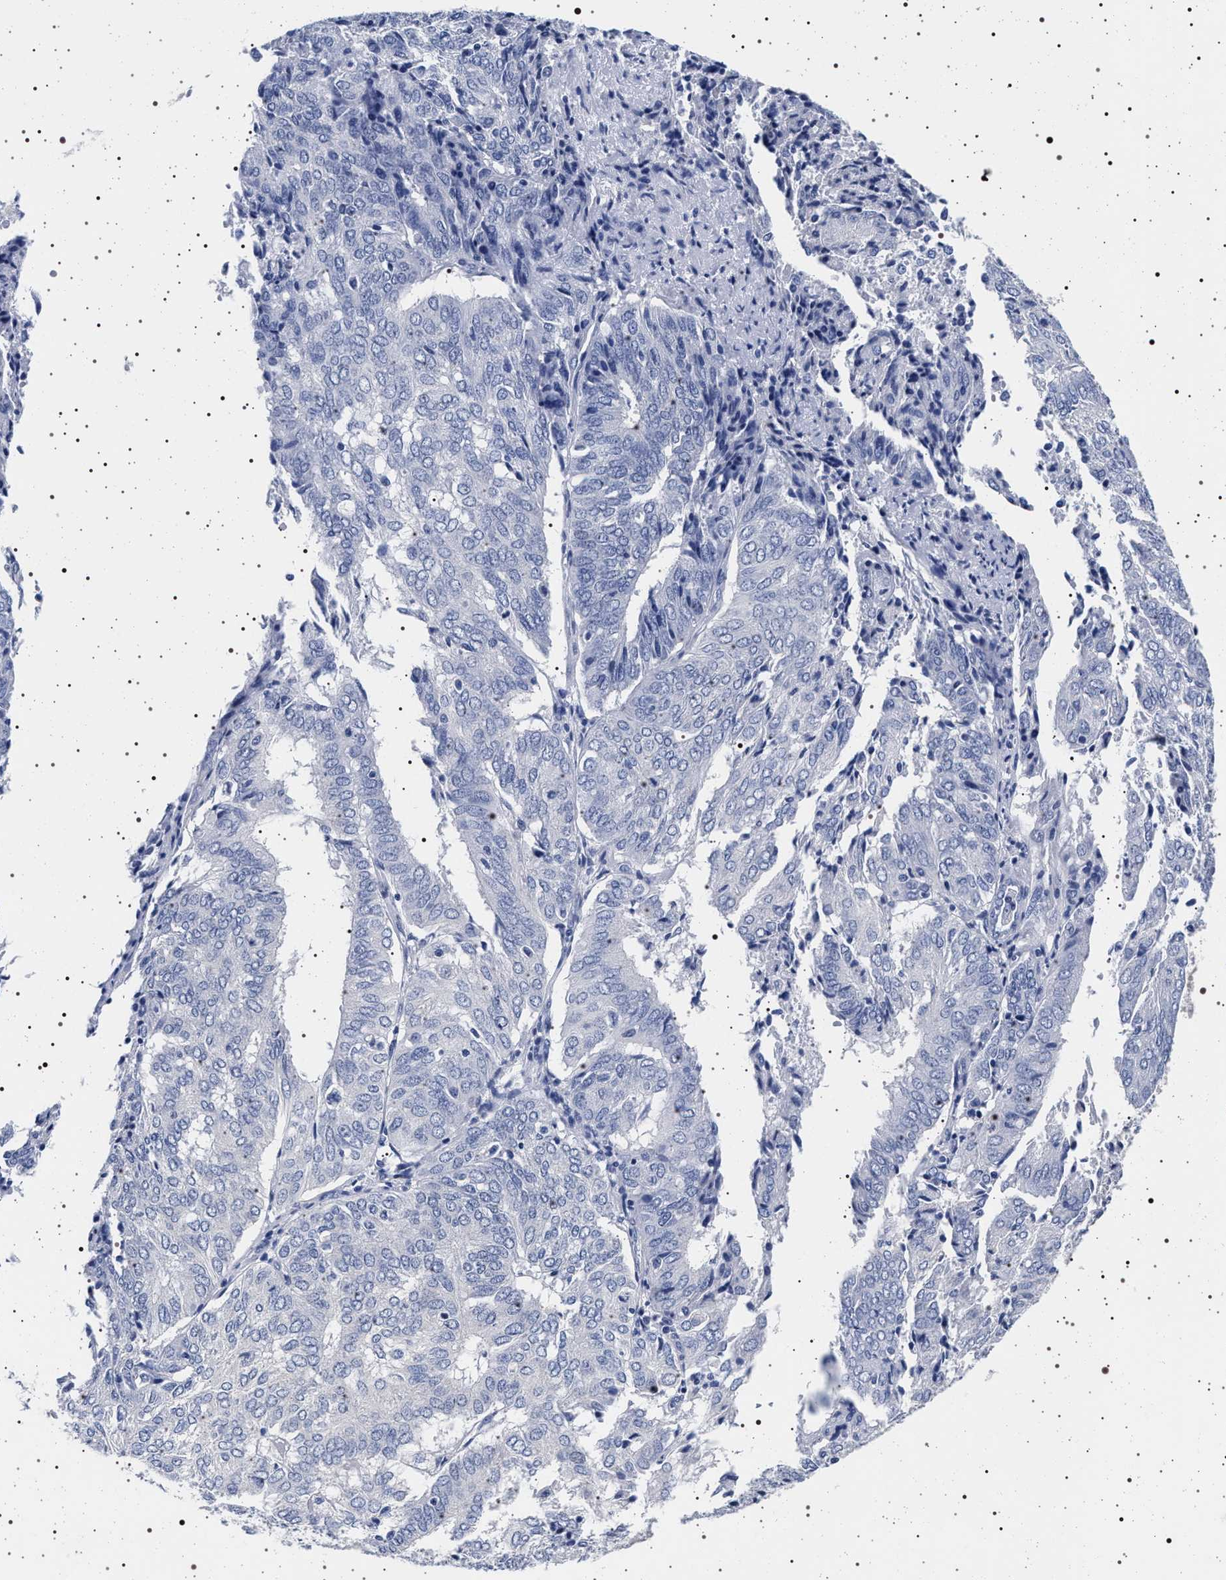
{"staining": {"intensity": "negative", "quantity": "none", "location": "none"}, "tissue": "endometrial cancer", "cell_type": "Tumor cells", "image_type": "cancer", "snomed": [{"axis": "morphology", "description": "Adenocarcinoma, NOS"}, {"axis": "topography", "description": "Uterus"}], "caption": "This photomicrograph is of adenocarcinoma (endometrial) stained with immunohistochemistry to label a protein in brown with the nuclei are counter-stained blue. There is no positivity in tumor cells.", "gene": "MAPK10", "patient": {"sex": "female", "age": 60}}